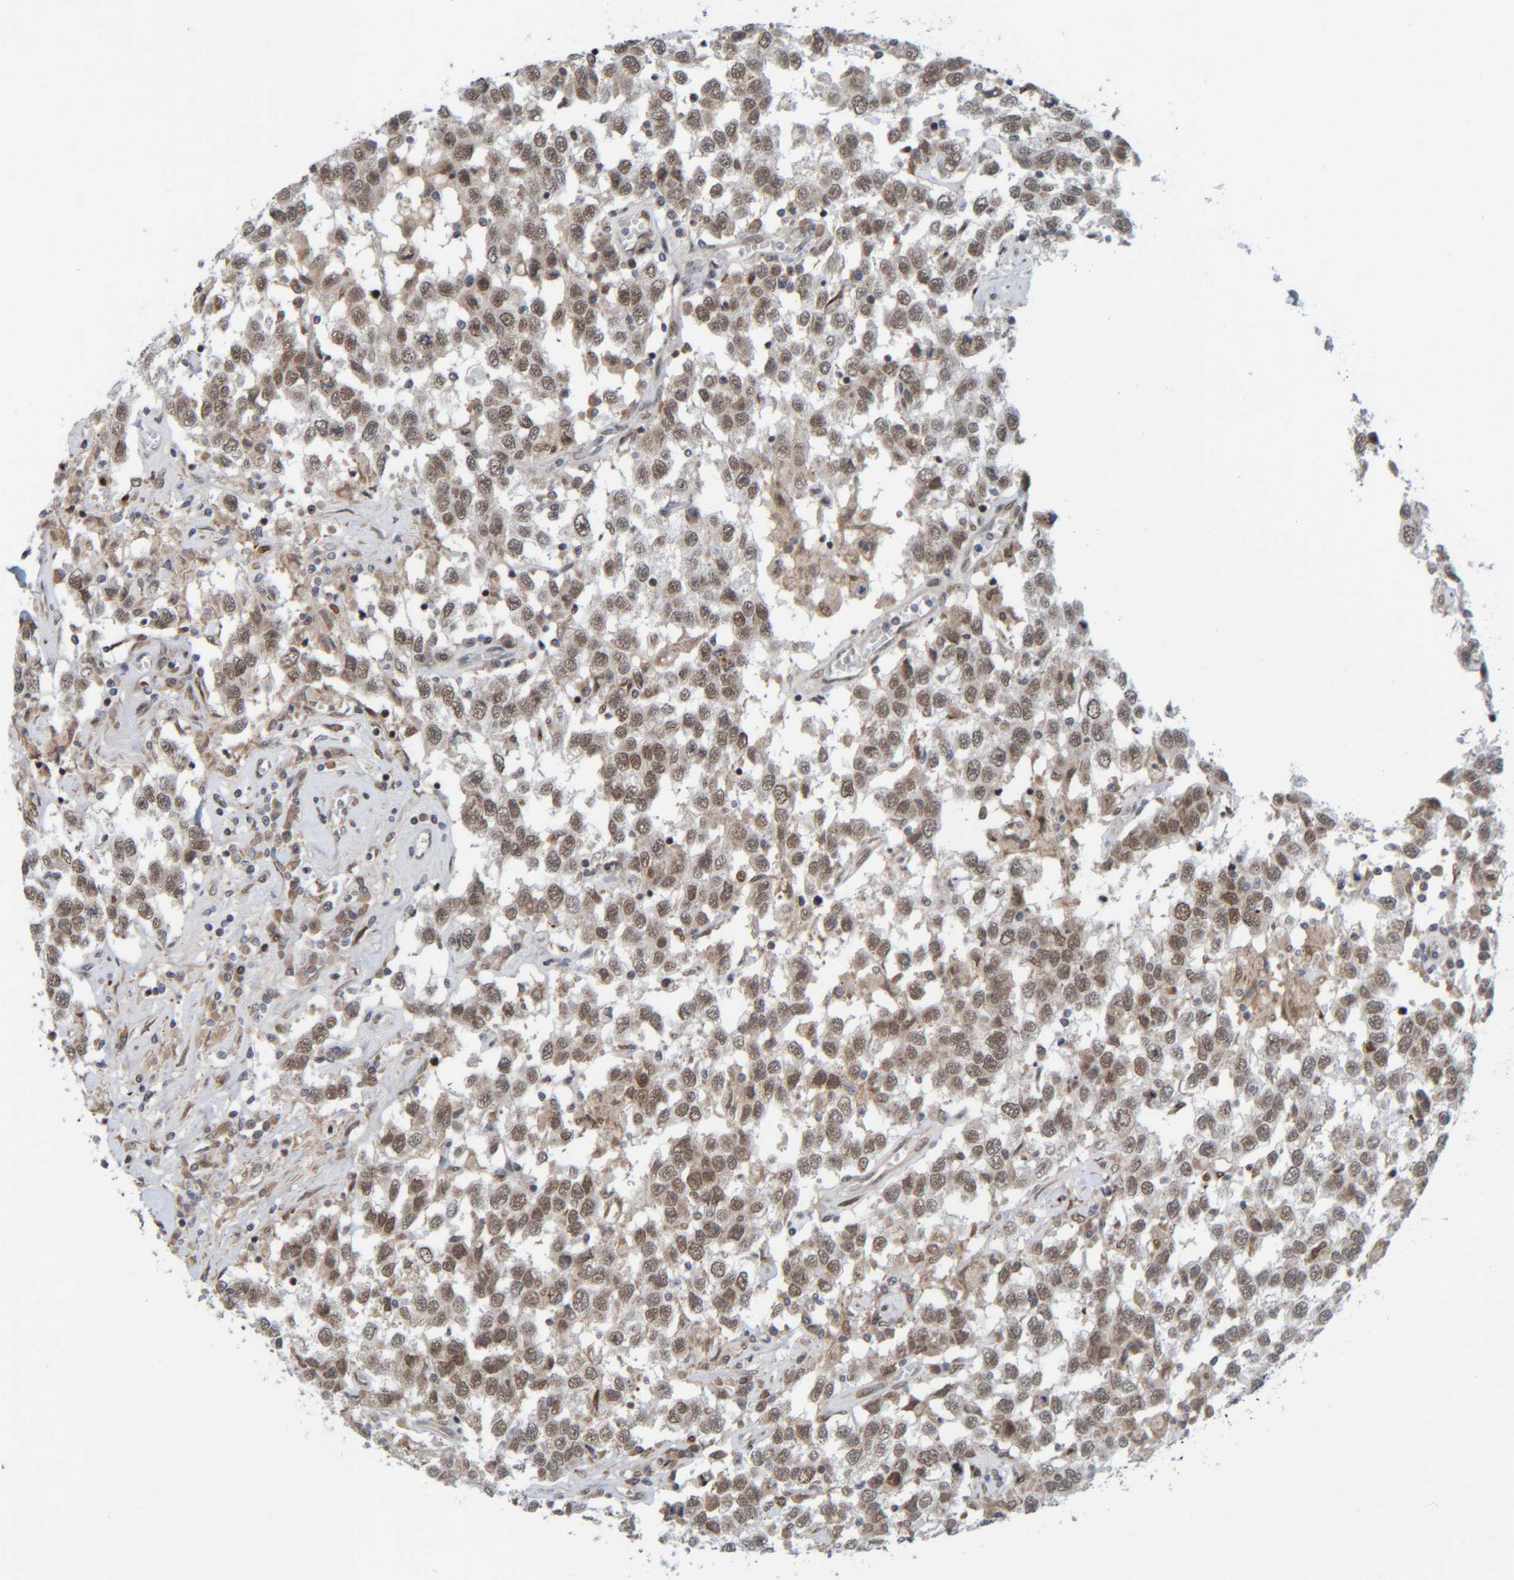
{"staining": {"intensity": "moderate", "quantity": ">75%", "location": "nuclear"}, "tissue": "testis cancer", "cell_type": "Tumor cells", "image_type": "cancer", "snomed": [{"axis": "morphology", "description": "Seminoma, NOS"}, {"axis": "topography", "description": "Testis"}], "caption": "DAB immunohistochemical staining of human testis cancer (seminoma) exhibits moderate nuclear protein positivity in about >75% of tumor cells.", "gene": "CCDC57", "patient": {"sex": "male", "age": 41}}